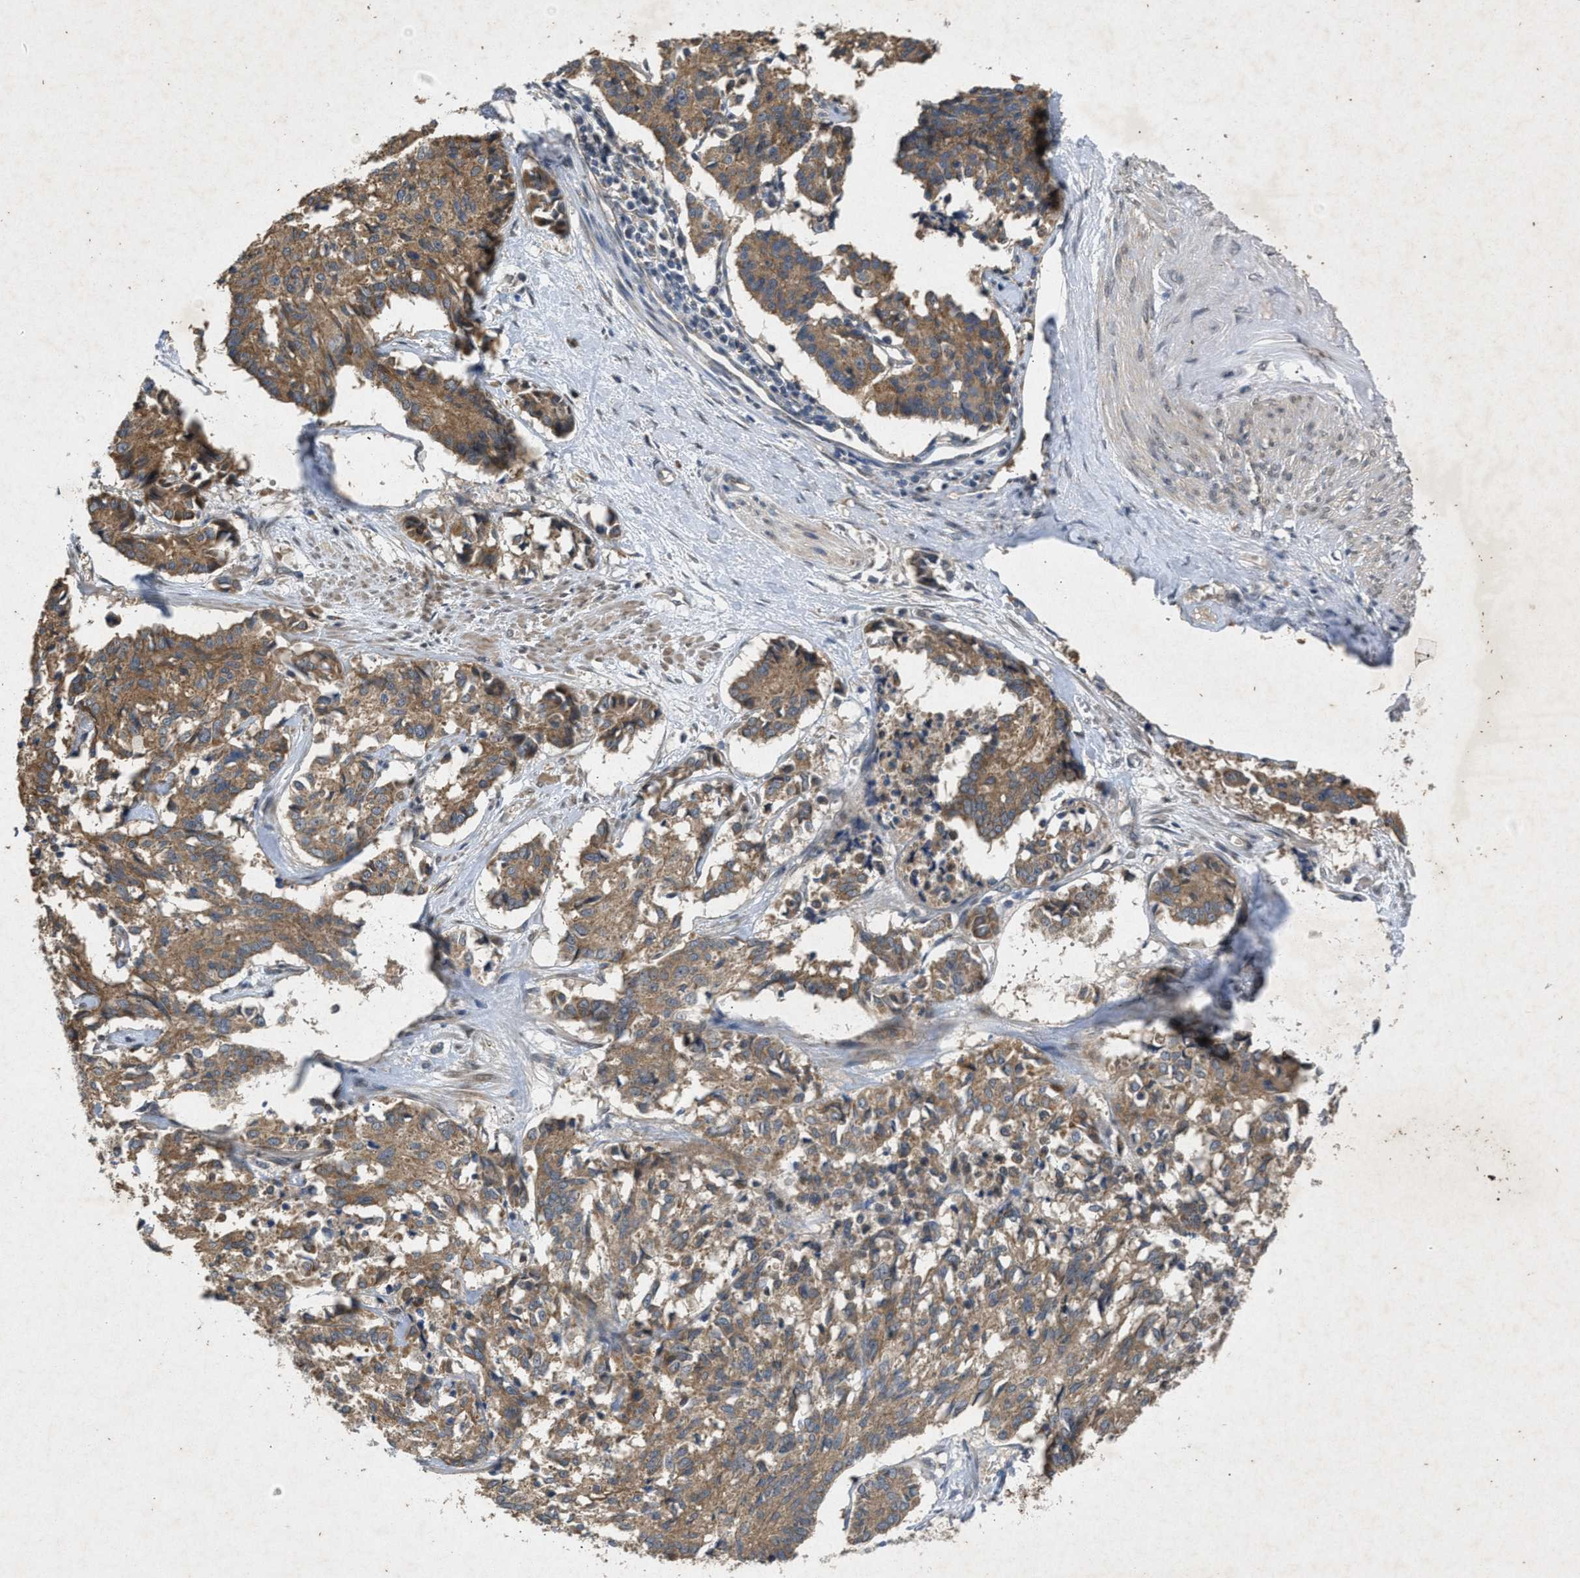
{"staining": {"intensity": "moderate", "quantity": ">75%", "location": "cytoplasmic/membranous"}, "tissue": "cervical cancer", "cell_type": "Tumor cells", "image_type": "cancer", "snomed": [{"axis": "morphology", "description": "Squamous cell carcinoma, NOS"}, {"axis": "topography", "description": "Cervix"}], "caption": "Protein analysis of cervical cancer (squamous cell carcinoma) tissue shows moderate cytoplasmic/membranous expression in about >75% of tumor cells.", "gene": "PRKG2", "patient": {"sex": "female", "age": 35}}